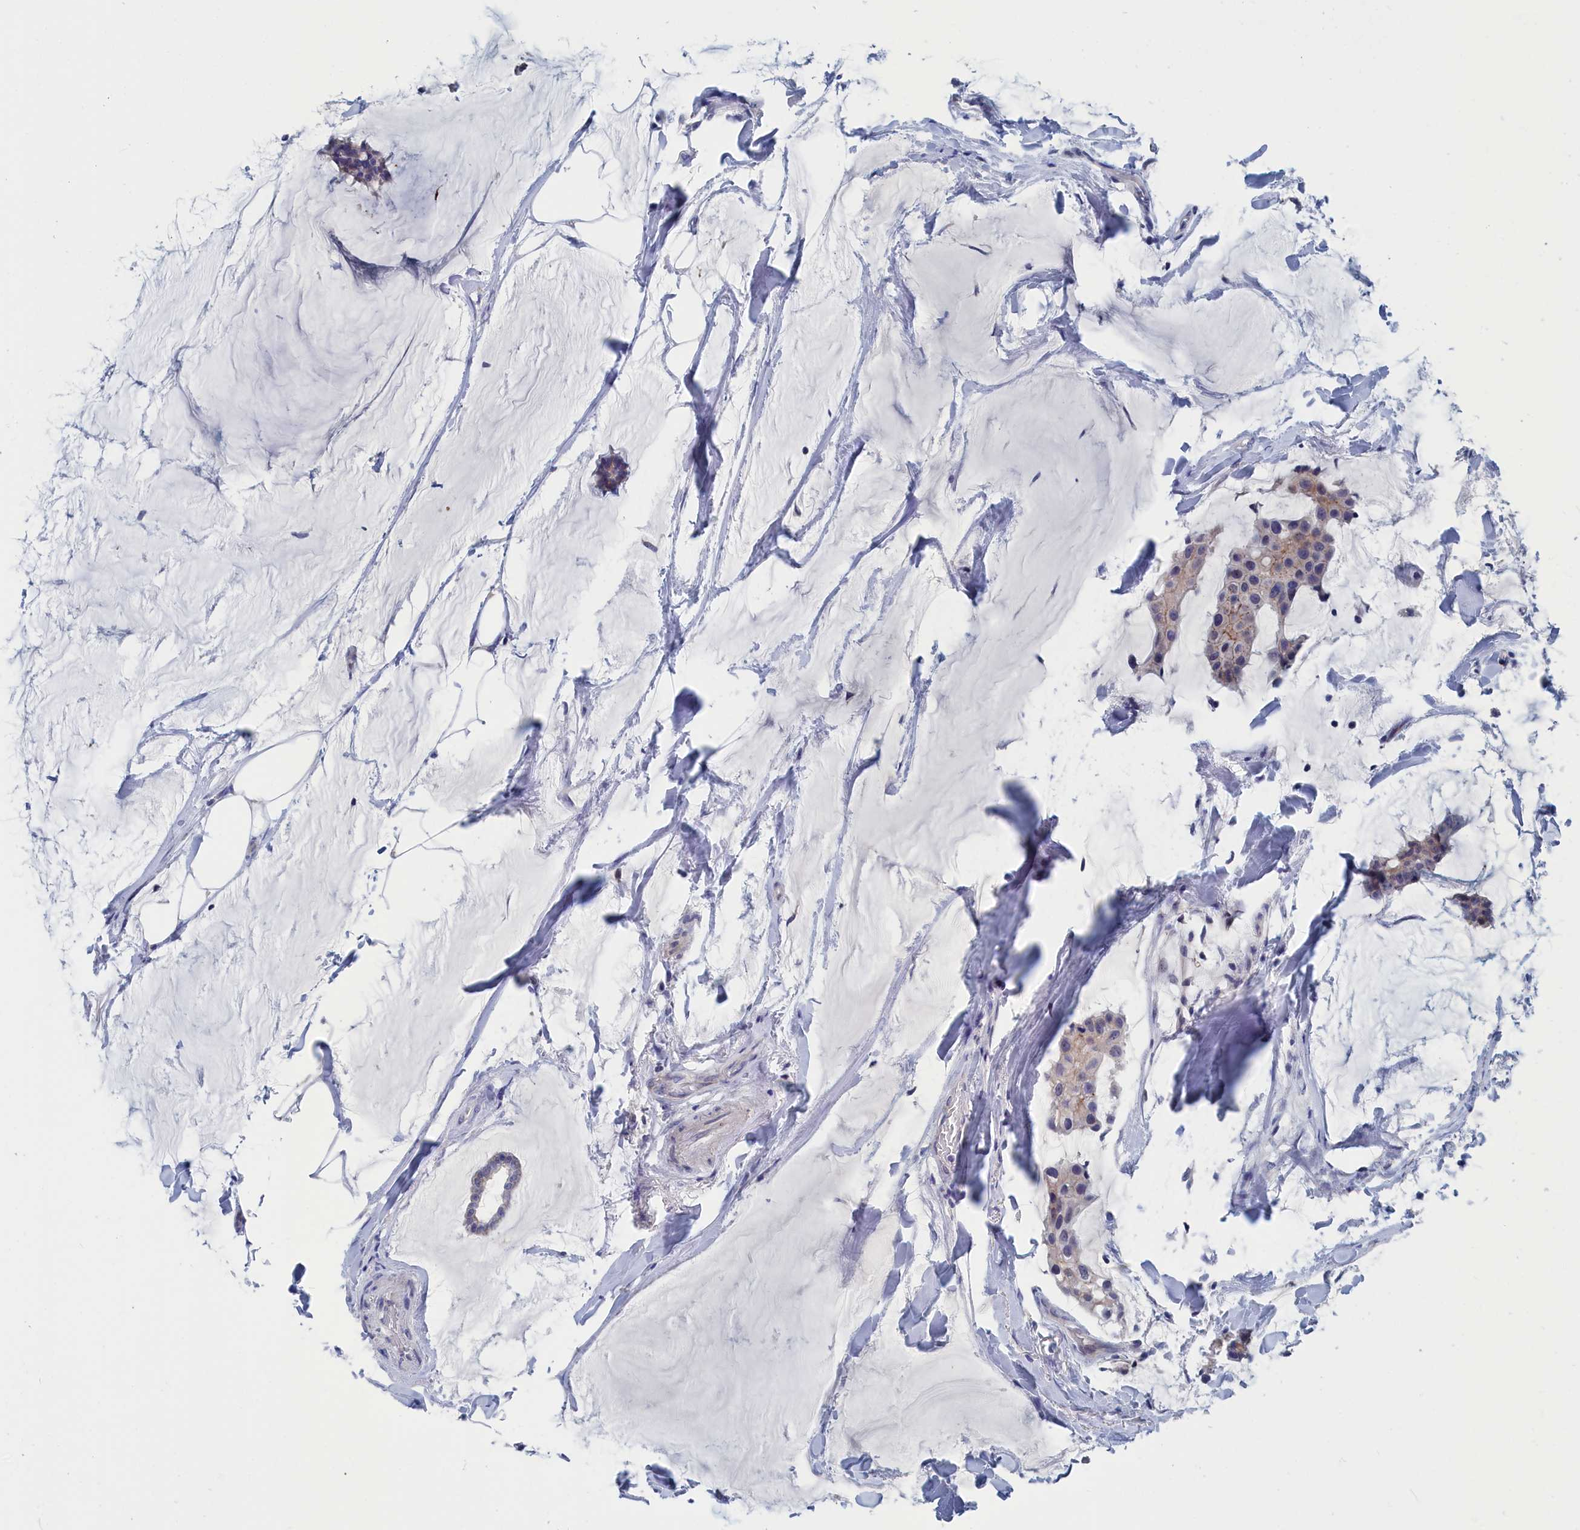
{"staining": {"intensity": "negative", "quantity": "none", "location": "none"}, "tissue": "breast cancer", "cell_type": "Tumor cells", "image_type": "cancer", "snomed": [{"axis": "morphology", "description": "Duct carcinoma"}, {"axis": "topography", "description": "Breast"}], "caption": "Immunohistochemistry (IHC) photomicrograph of breast cancer stained for a protein (brown), which reveals no positivity in tumor cells.", "gene": "MARCHF3", "patient": {"sex": "female", "age": 93}}